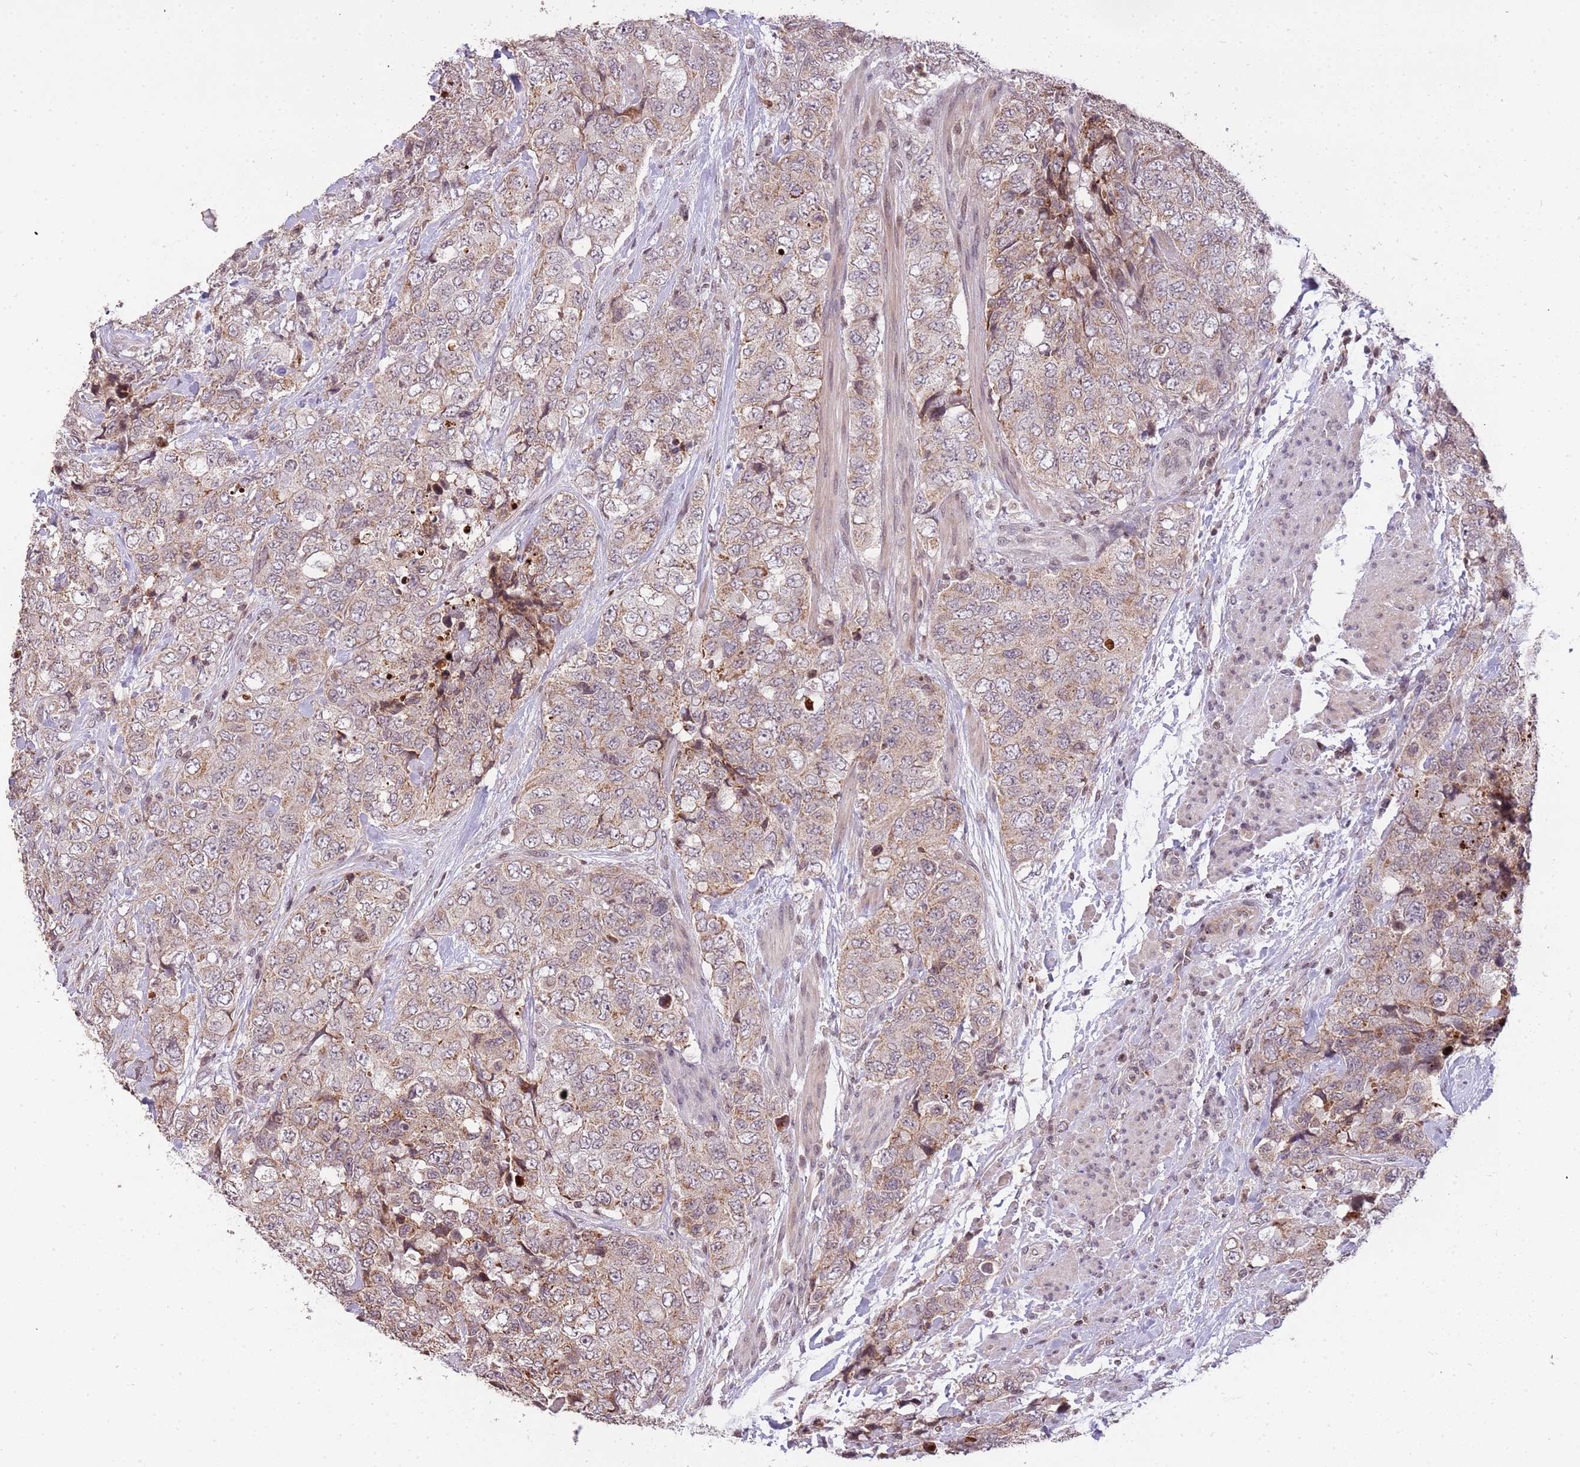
{"staining": {"intensity": "moderate", "quantity": "25%-75%", "location": "cytoplasmic/membranous"}, "tissue": "urothelial cancer", "cell_type": "Tumor cells", "image_type": "cancer", "snomed": [{"axis": "morphology", "description": "Urothelial carcinoma, High grade"}, {"axis": "topography", "description": "Urinary bladder"}], "caption": "Approximately 25%-75% of tumor cells in human urothelial cancer demonstrate moderate cytoplasmic/membranous protein expression as visualized by brown immunohistochemical staining.", "gene": "SAMSN1", "patient": {"sex": "female", "age": 78}}